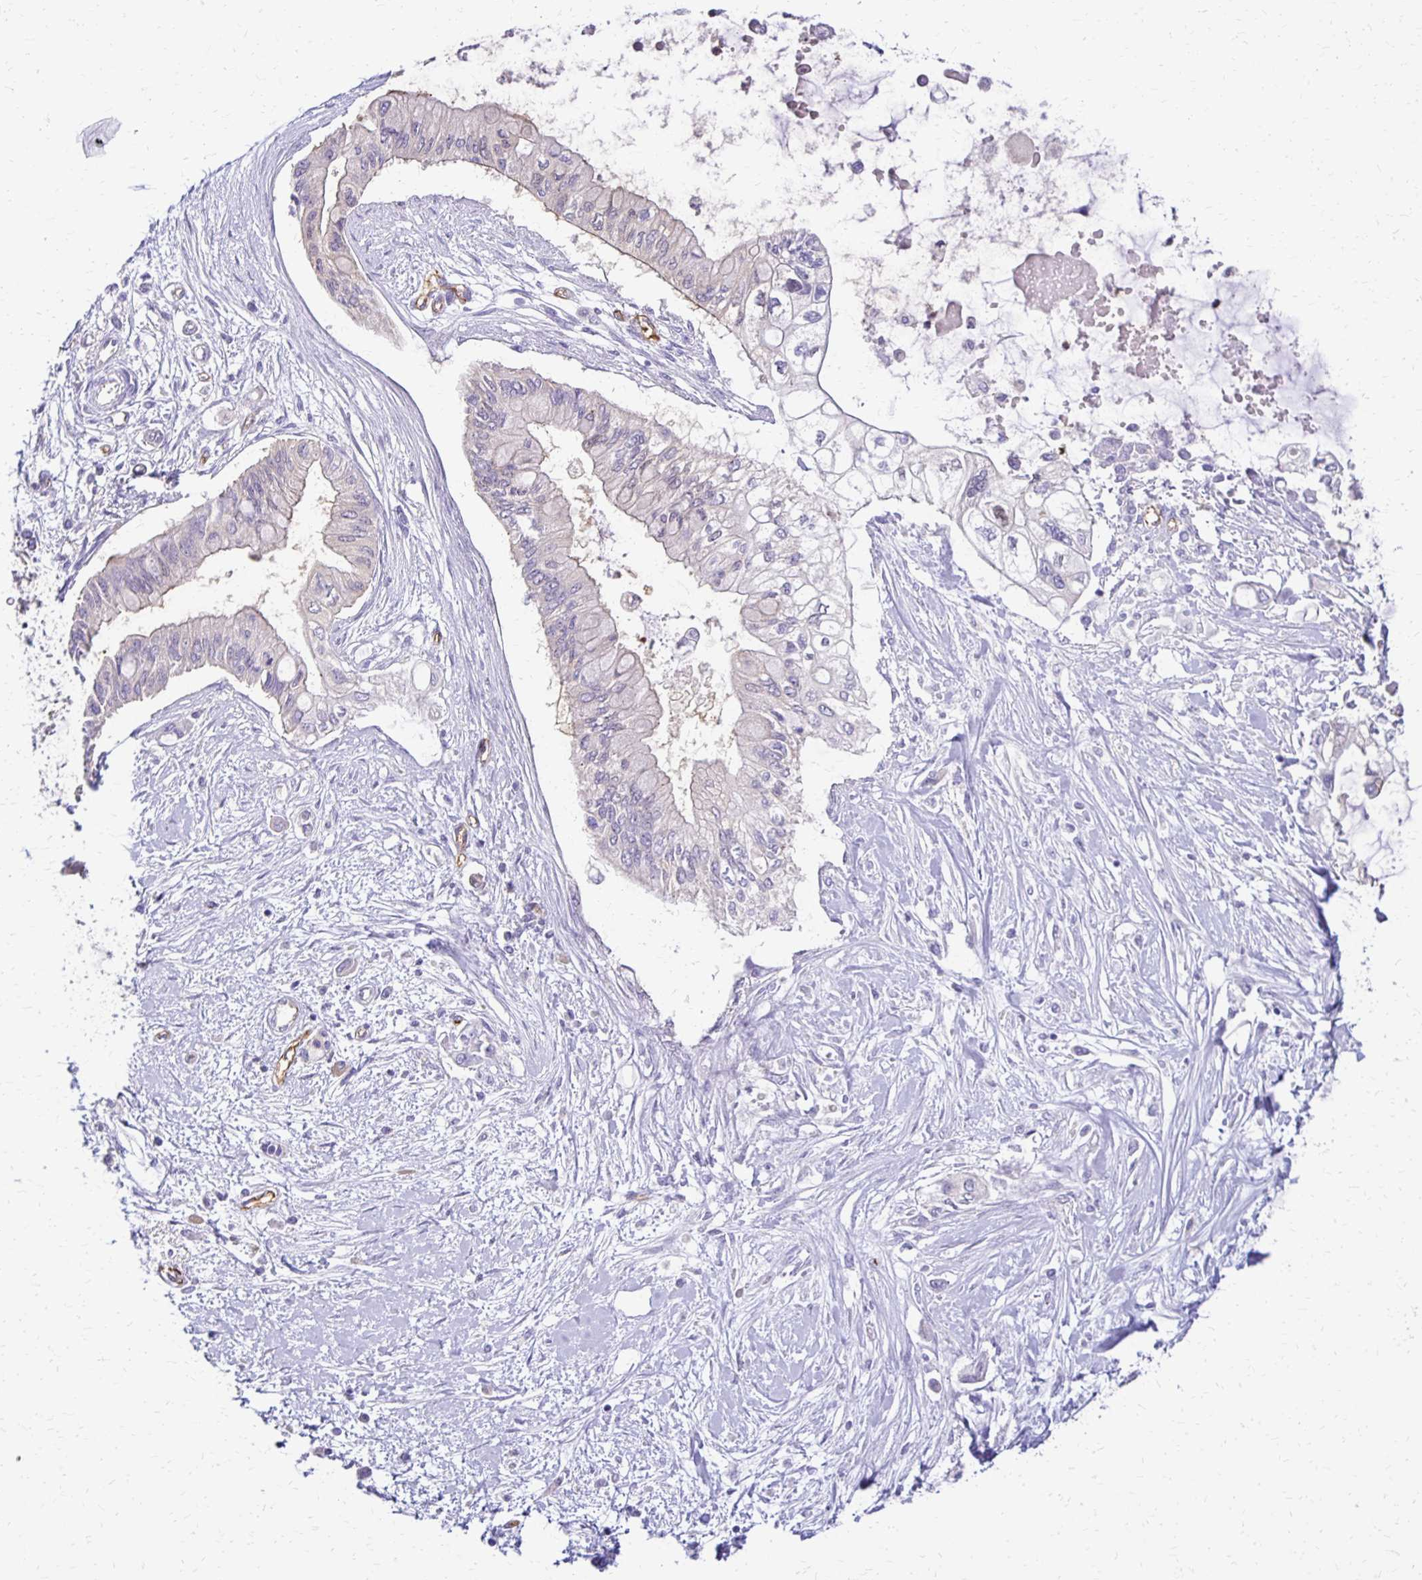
{"staining": {"intensity": "negative", "quantity": "none", "location": "none"}, "tissue": "pancreatic cancer", "cell_type": "Tumor cells", "image_type": "cancer", "snomed": [{"axis": "morphology", "description": "Adenocarcinoma, NOS"}, {"axis": "topography", "description": "Pancreas"}], "caption": "Immunohistochemistry histopathology image of neoplastic tissue: human pancreatic cancer stained with DAB (3,3'-diaminobenzidine) shows no significant protein staining in tumor cells. (DAB (3,3'-diaminobenzidine) IHC, high magnification).", "gene": "TTYH1", "patient": {"sex": "female", "age": 77}}